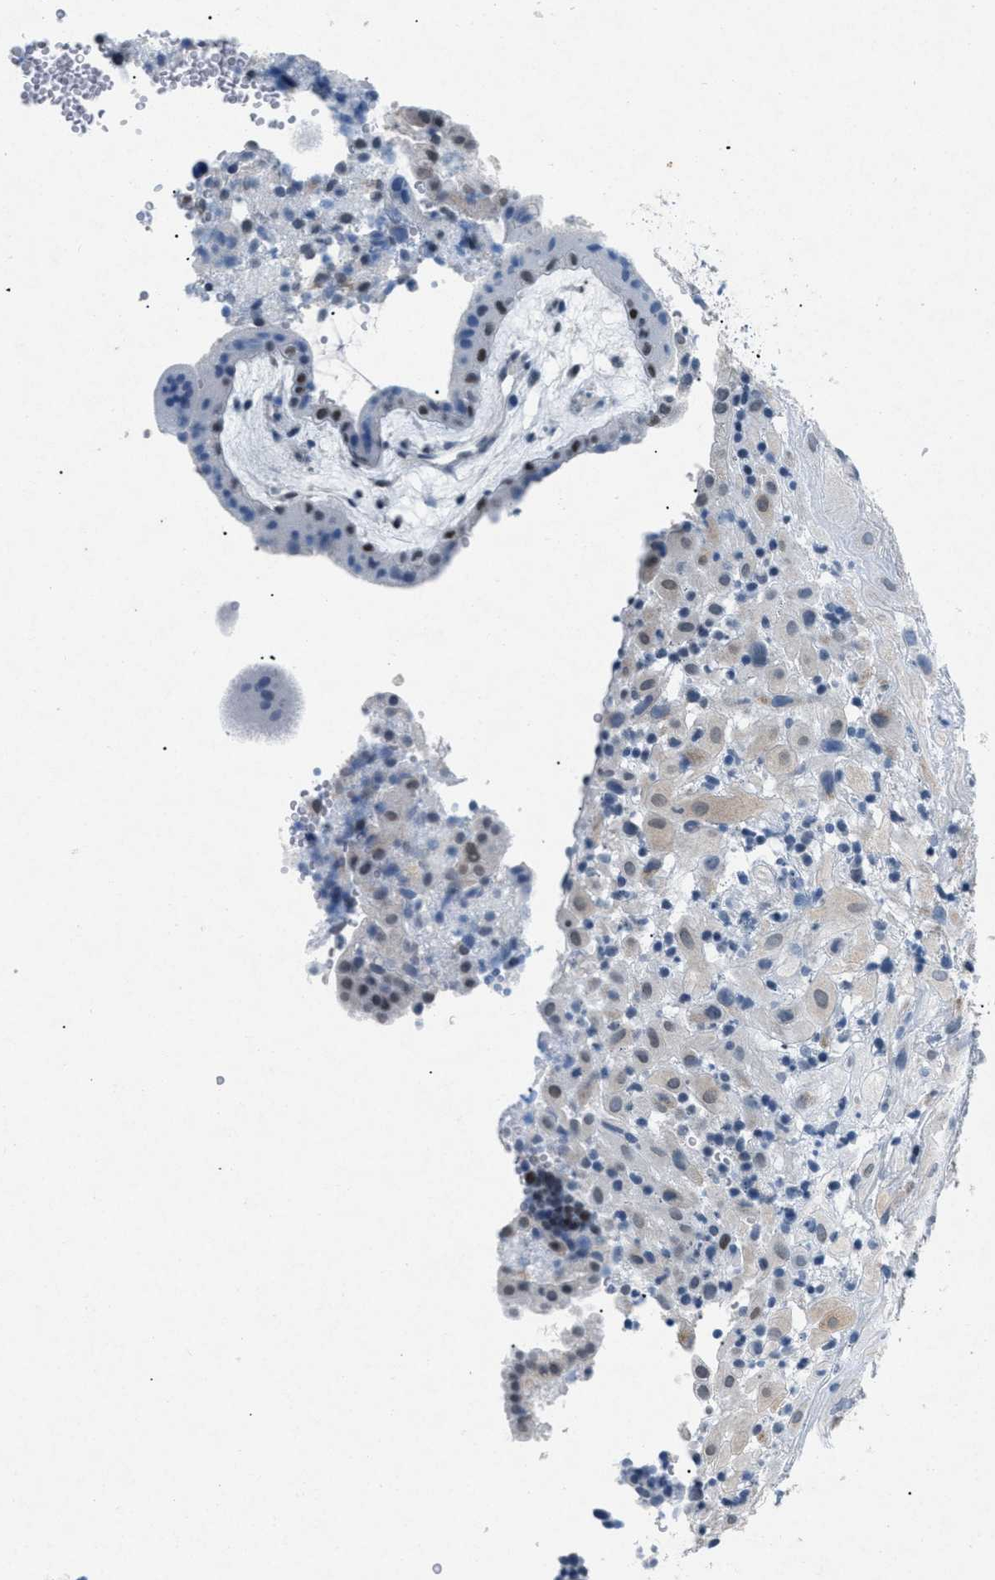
{"staining": {"intensity": "negative", "quantity": "none", "location": "none"}, "tissue": "placenta", "cell_type": "Decidual cells", "image_type": "normal", "snomed": [{"axis": "morphology", "description": "Normal tissue, NOS"}, {"axis": "topography", "description": "Placenta"}], "caption": "The micrograph exhibits no staining of decidual cells in benign placenta.", "gene": "TASOR", "patient": {"sex": "female", "age": 18}}